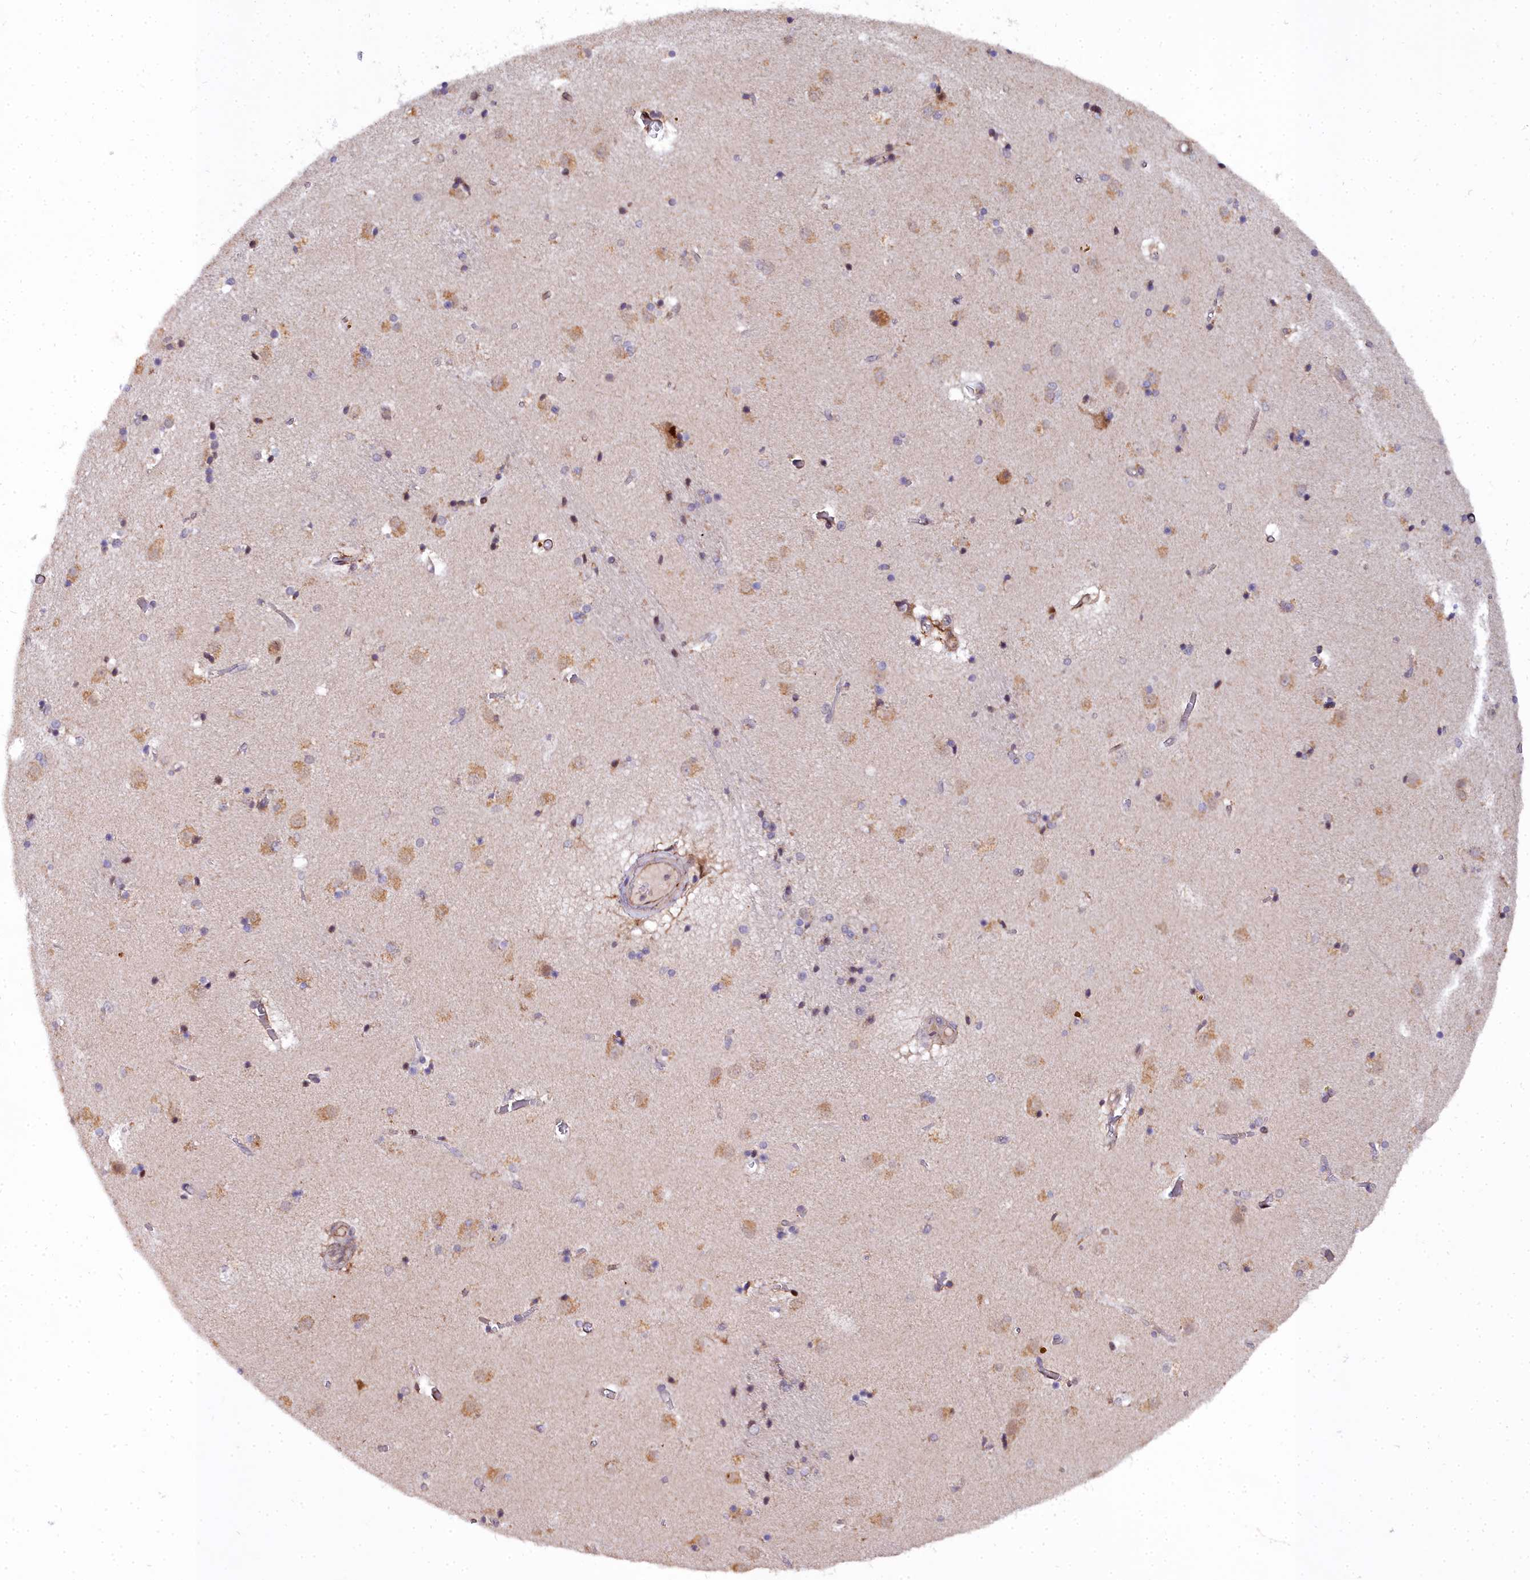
{"staining": {"intensity": "moderate", "quantity": "<25%", "location": "cytoplasmic/membranous"}, "tissue": "caudate", "cell_type": "Glial cells", "image_type": "normal", "snomed": [{"axis": "morphology", "description": "Normal tissue, NOS"}, {"axis": "topography", "description": "Lateral ventricle wall"}], "caption": "Caudate stained for a protein demonstrates moderate cytoplasmic/membranous positivity in glial cells. (DAB (3,3'-diaminobenzidine) IHC with brightfield microscopy, high magnification).", "gene": "MRPS11", "patient": {"sex": "male", "age": 70}}